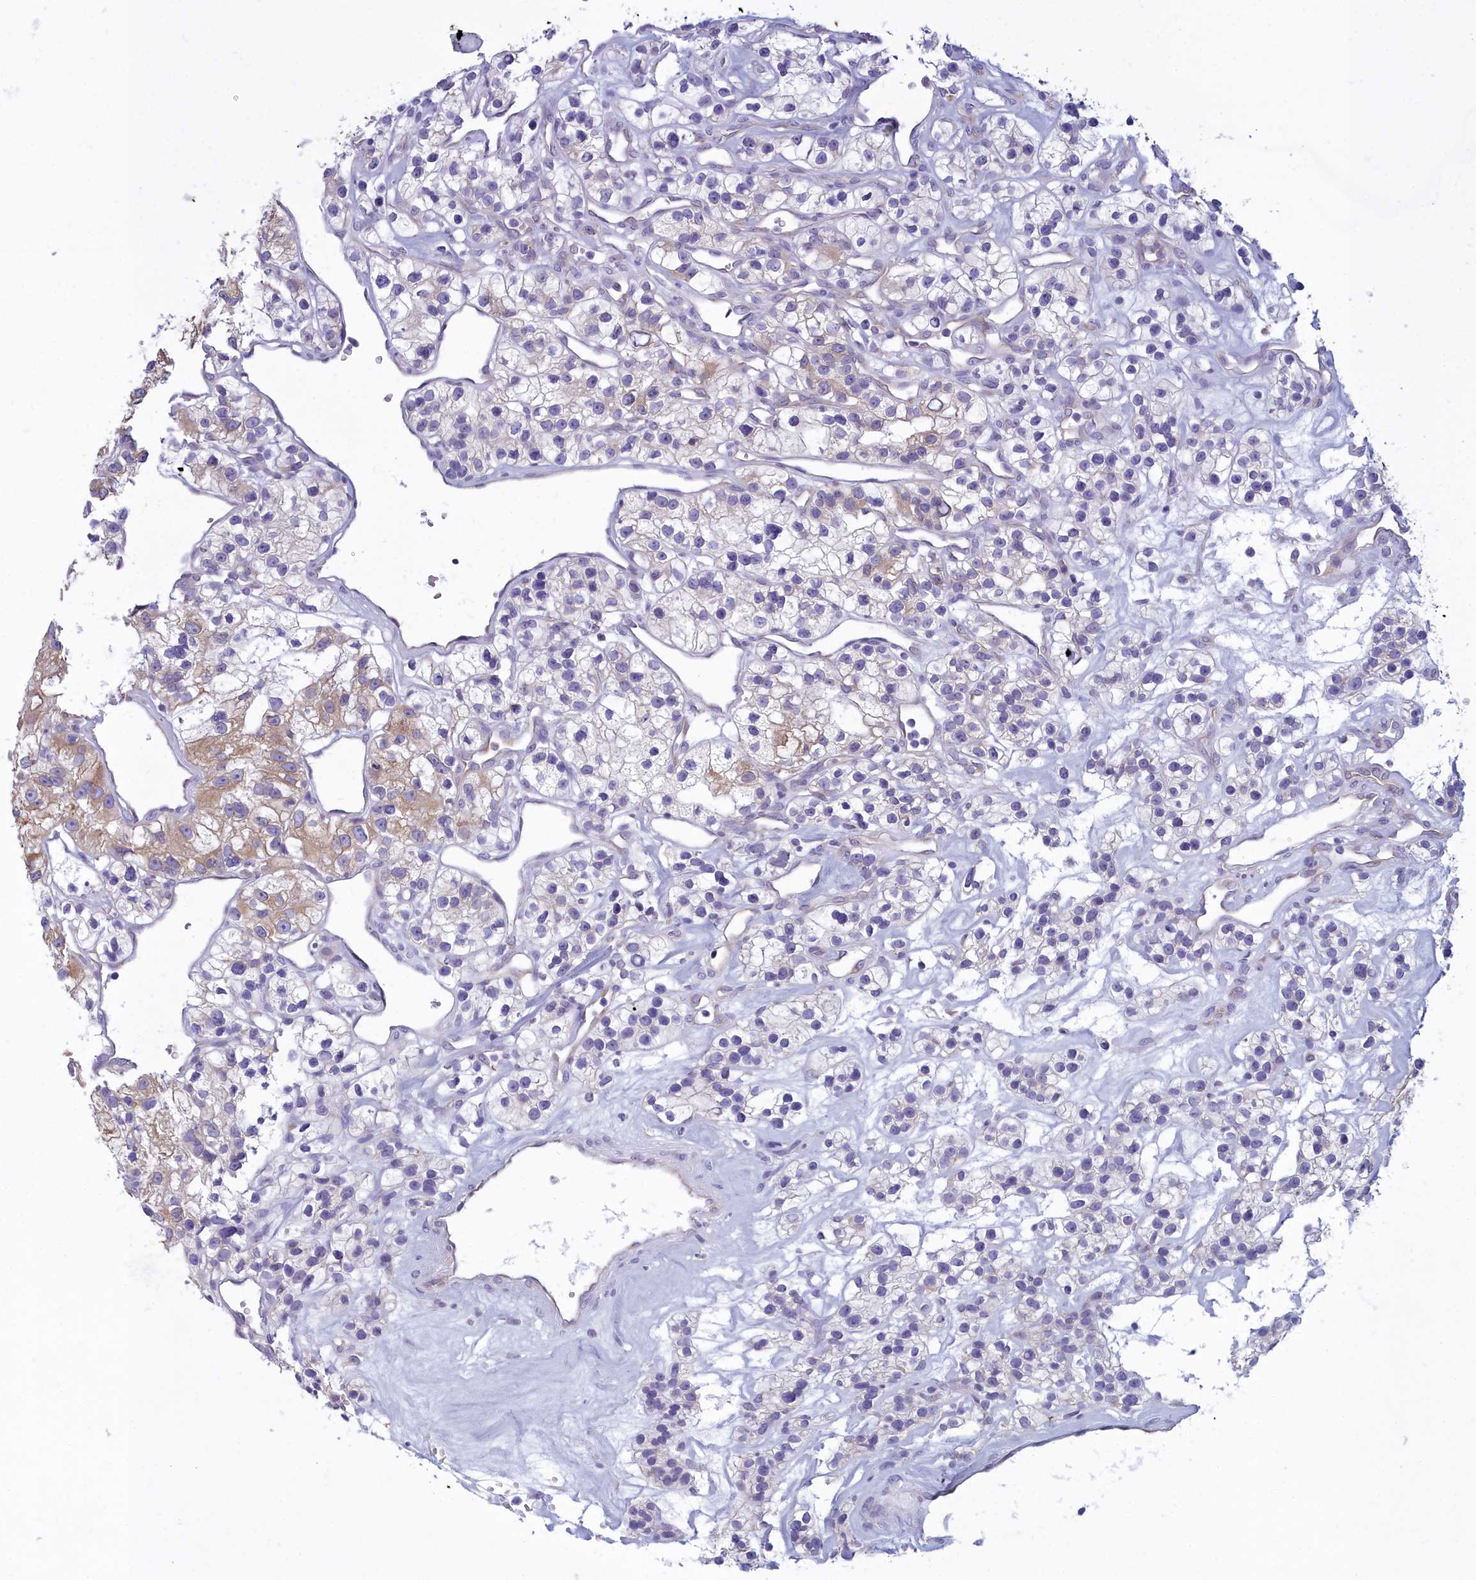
{"staining": {"intensity": "moderate", "quantity": "<25%", "location": "cytoplasmic/membranous"}, "tissue": "renal cancer", "cell_type": "Tumor cells", "image_type": "cancer", "snomed": [{"axis": "morphology", "description": "Adenocarcinoma, NOS"}, {"axis": "topography", "description": "Kidney"}], "caption": "A low amount of moderate cytoplasmic/membranous staining is appreciated in approximately <25% of tumor cells in adenocarcinoma (renal) tissue.", "gene": "HM13", "patient": {"sex": "female", "age": 57}}